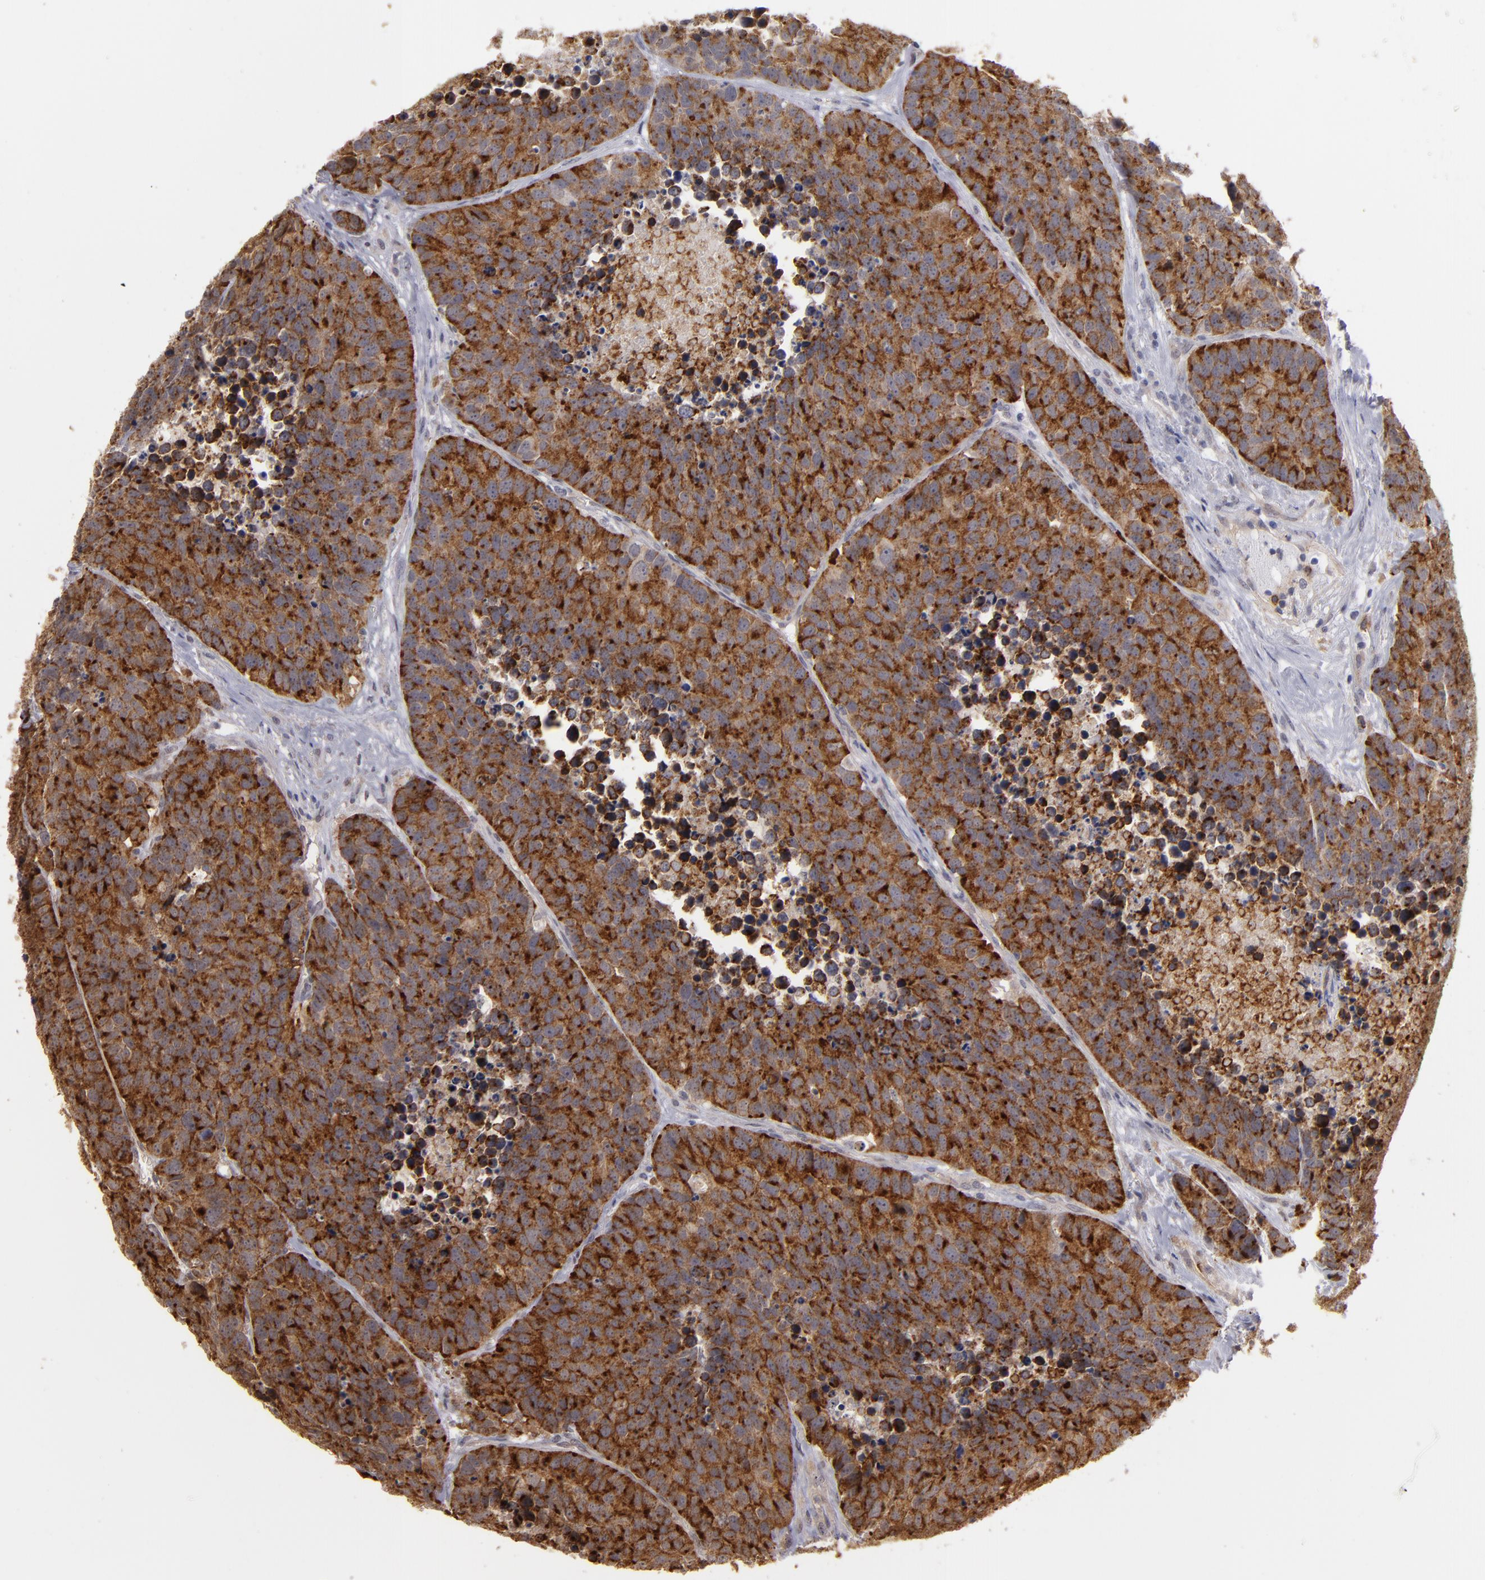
{"staining": {"intensity": "strong", "quantity": ">75%", "location": "cytoplasmic/membranous"}, "tissue": "carcinoid", "cell_type": "Tumor cells", "image_type": "cancer", "snomed": [{"axis": "morphology", "description": "Carcinoid, malignant, NOS"}, {"axis": "topography", "description": "Lung"}], "caption": "Brown immunohistochemical staining in human carcinoid demonstrates strong cytoplasmic/membranous staining in approximately >75% of tumor cells.", "gene": "STX3", "patient": {"sex": "male", "age": 60}}